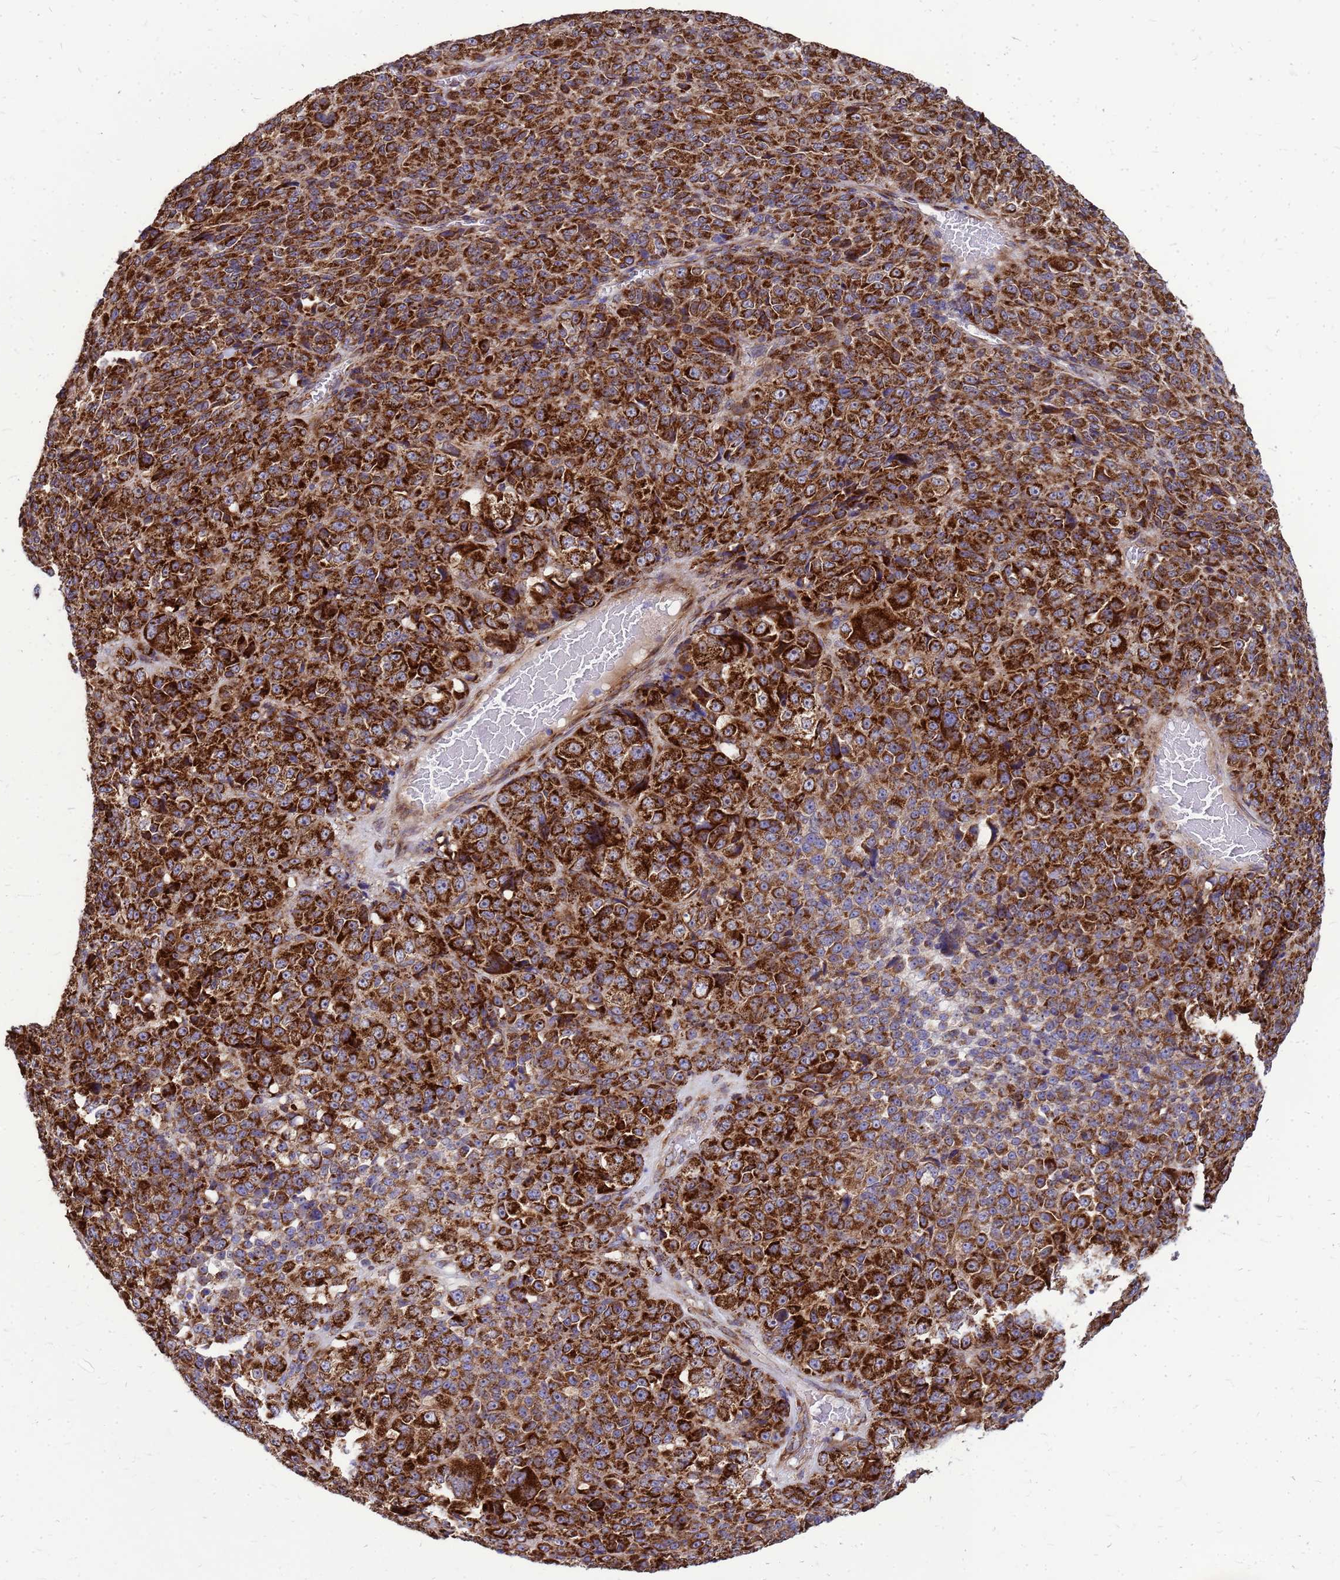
{"staining": {"intensity": "strong", "quantity": ">75%", "location": "cytoplasmic/membranous"}, "tissue": "melanoma", "cell_type": "Tumor cells", "image_type": "cancer", "snomed": [{"axis": "morphology", "description": "Malignant melanoma, Metastatic site"}, {"axis": "topography", "description": "Brain"}], "caption": "Melanoma tissue displays strong cytoplasmic/membranous staining in about >75% of tumor cells", "gene": "FSTL4", "patient": {"sex": "female", "age": 56}}